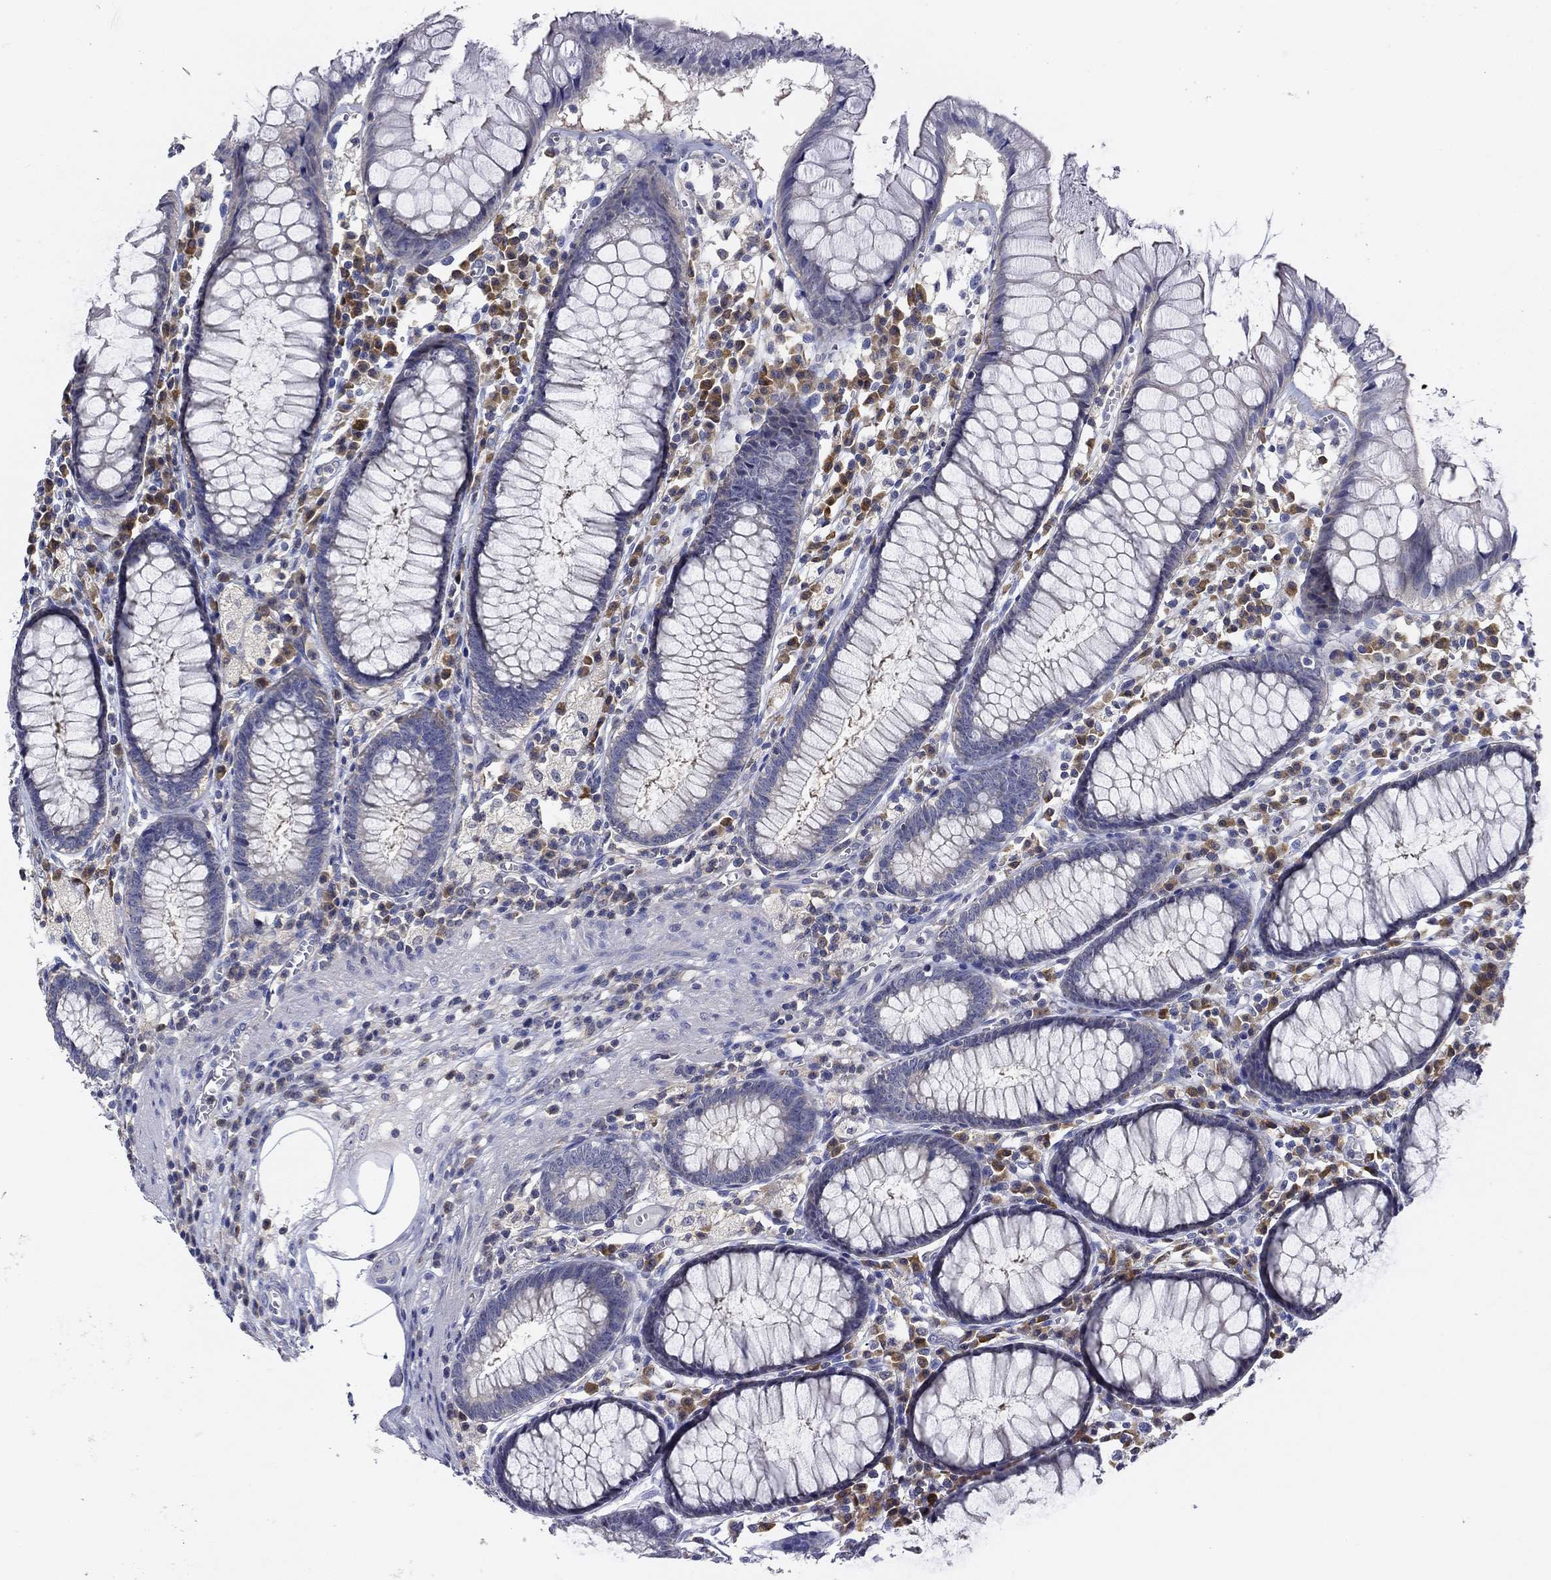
{"staining": {"intensity": "negative", "quantity": "none", "location": "none"}, "tissue": "colon", "cell_type": "Endothelial cells", "image_type": "normal", "snomed": [{"axis": "morphology", "description": "Normal tissue, NOS"}, {"axis": "topography", "description": "Colon"}], "caption": "DAB immunohistochemical staining of normal human colon displays no significant expression in endothelial cells.", "gene": "POU2F2", "patient": {"sex": "male", "age": 65}}